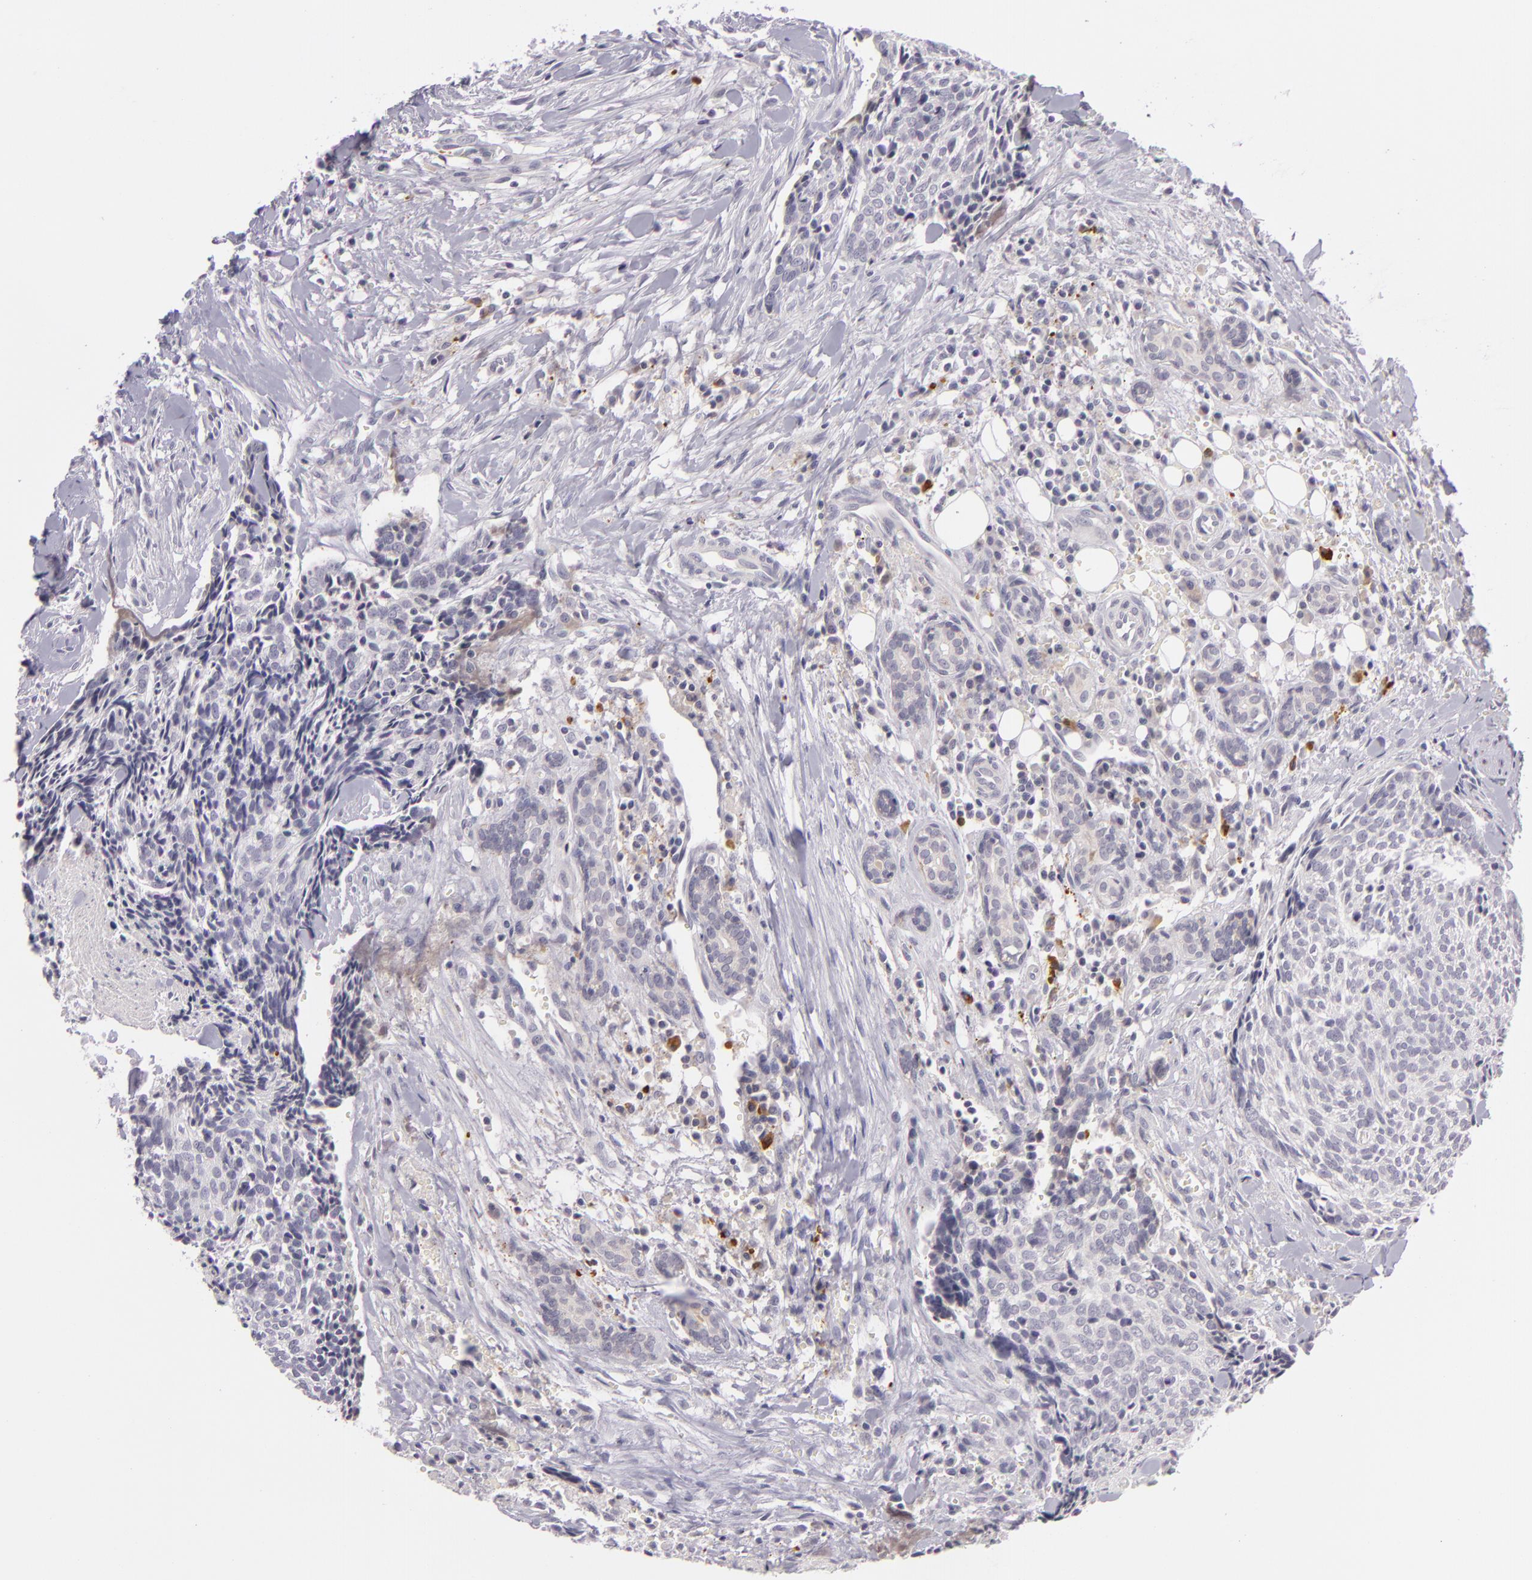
{"staining": {"intensity": "negative", "quantity": "none", "location": "none"}, "tissue": "head and neck cancer", "cell_type": "Tumor cells", "image_type": "cancer", "snomed": [{"axis": "morphology", "description": "Squamous cell carcinoma, NOS"}, {"axis": "topography", "description": "Salivary gland"}, {"axis": "topography", "description": "Head-Neck"}], "caption": "This is an immunohistochemistry (IHC) histopathology image of head and neck cancer. There is no expression in tumor cells.", "gene": "DAG1", "patient": {"sex": "male", "age": 70}}